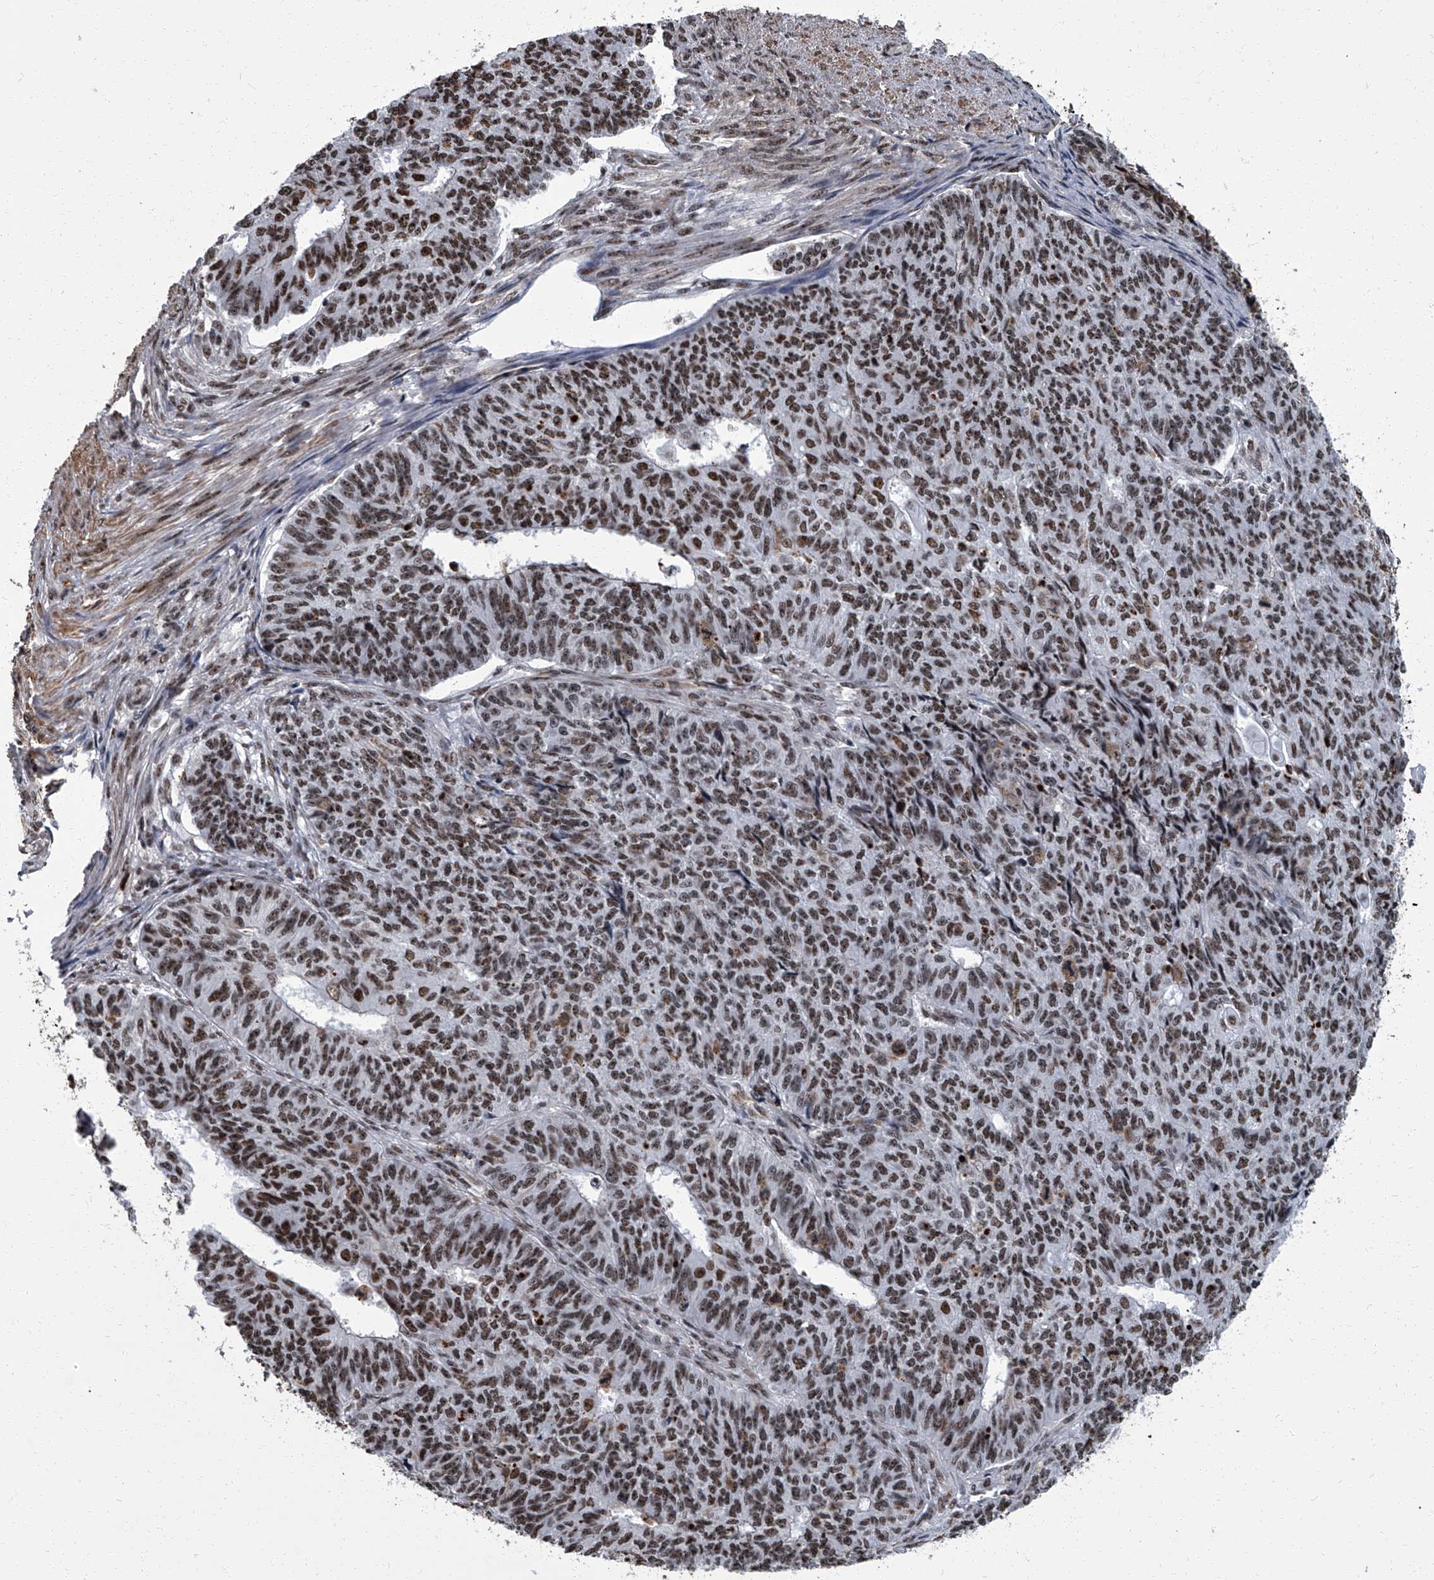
{"staining": {"intensity": "moderate", "quantity": ">75%", "location": "nuclear"}, "tissue": "endometrial cancer", "cell_type": "Tumor cells", "image_type": "cancer", "snomed": [{"axis": "morphology", "description": "Adenocarcinoma, NOS"}, {"axis": "topography", "description": "Endometrium"}], "caption": "IHC histopathology image of adenocarcinoma (endometrial) stained for a protein (brown), which demonstrates medium levels of moderate nuclear positivity in approximately >75% of tumor cells.", "gene": "ZNF518B", "patient": {"sex": "female", "age": 32}}